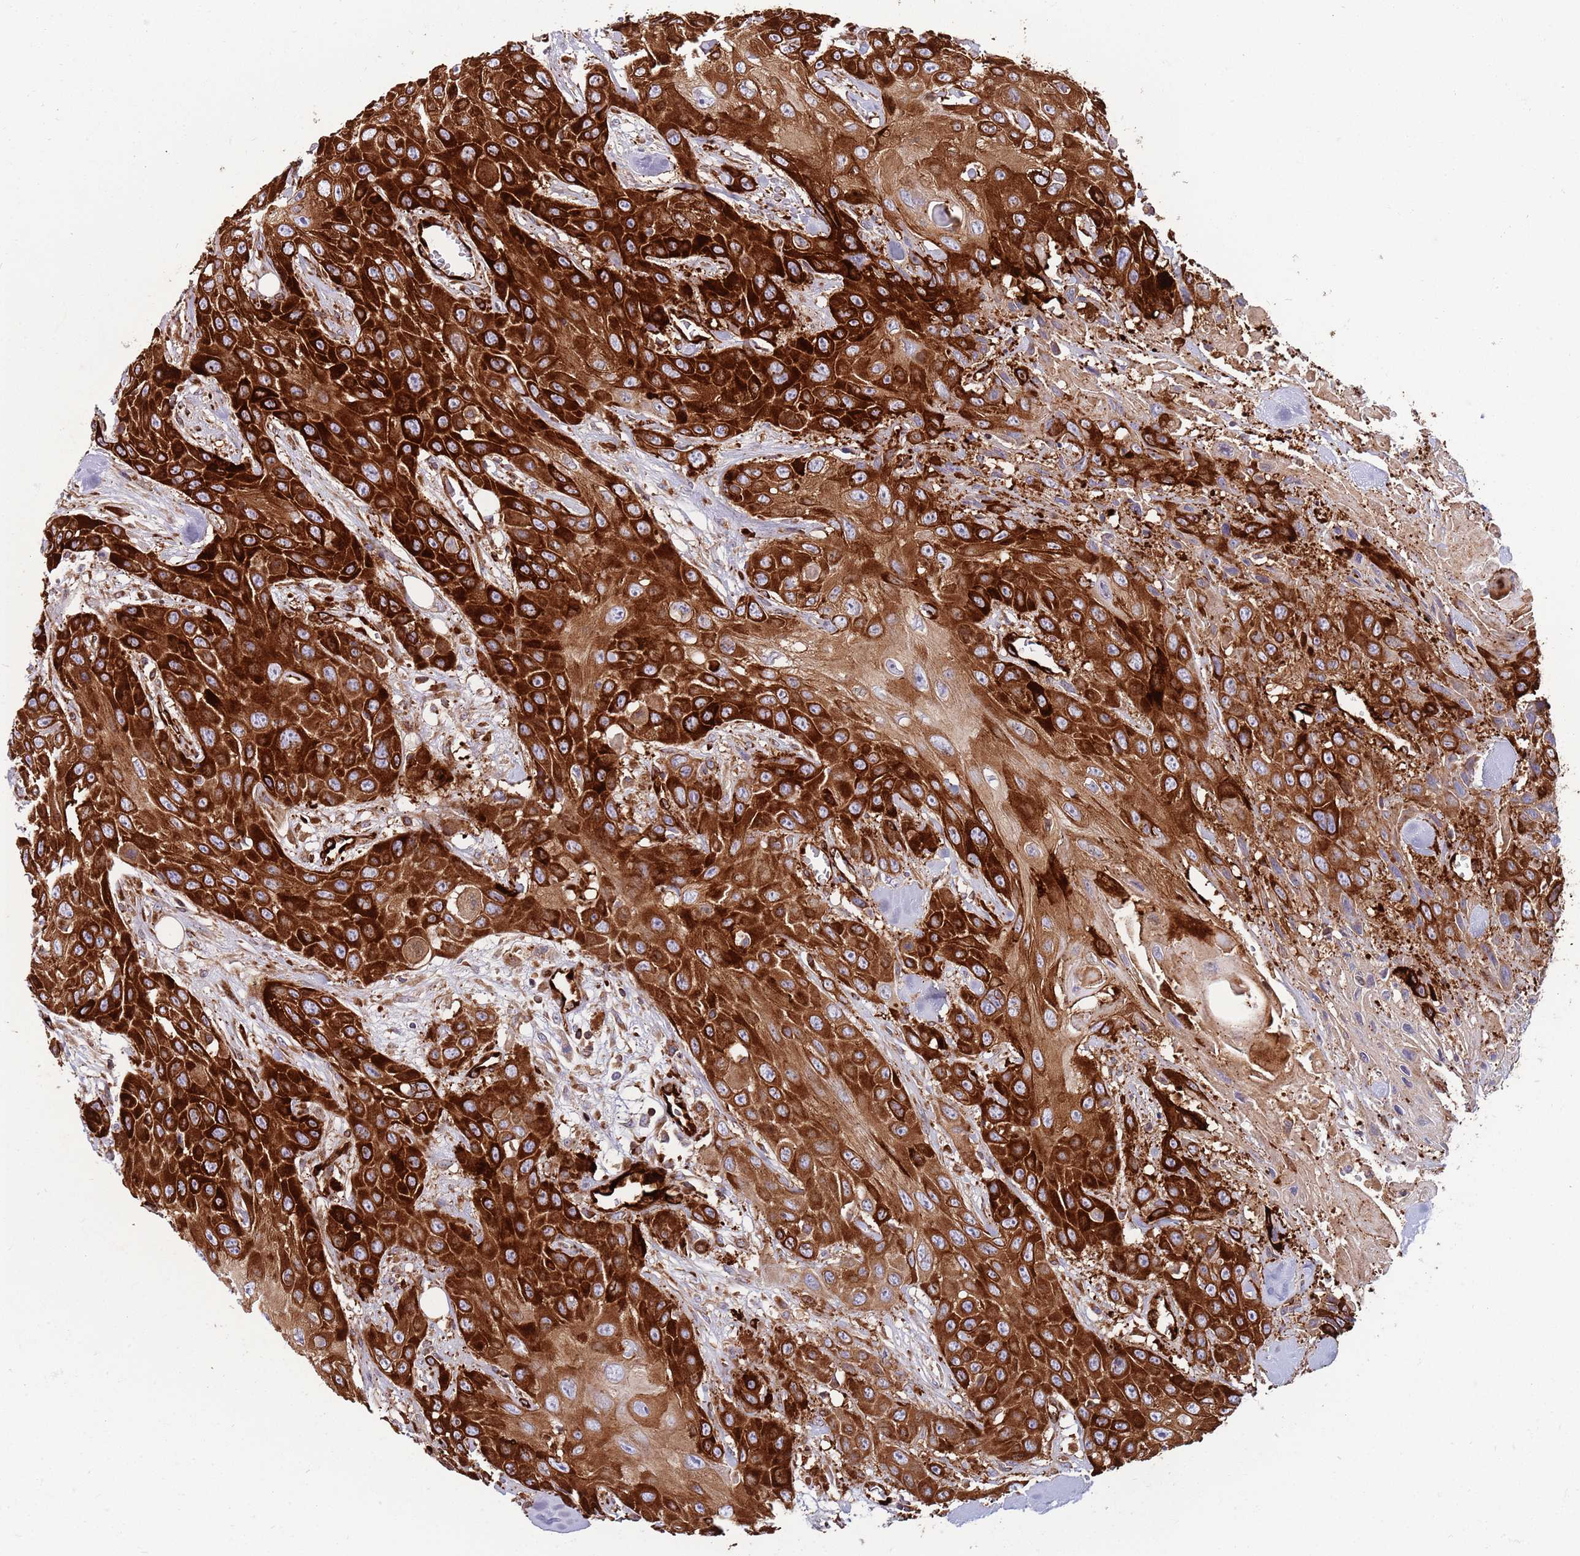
{"staining": {"intensity": "strong", "quantity": ">75%", "location": "cytoplasmic/membranous"}, "tissue": "head and neck cancer", "cell_type": "Tumor cells", "image_type": "cancer", "snomed": [{"axis": "morphology", "description": "Squamous cell carcinoma, NOS"}, {"axis": "topography", "description": "Head-Neck"}], "caption": "Protein analysis of squamous cell carcinoma (head and neck) tissue displays strong cytoplasmic/membranous positivity in about >75% of tumor cells. The protein is stained brown, and the nuclei are stained in blue (DAB IHC with brightfield microscopy, high magnification).", "gene": "KBTBD7", "patient": {"sex": "male", "age": 81}}